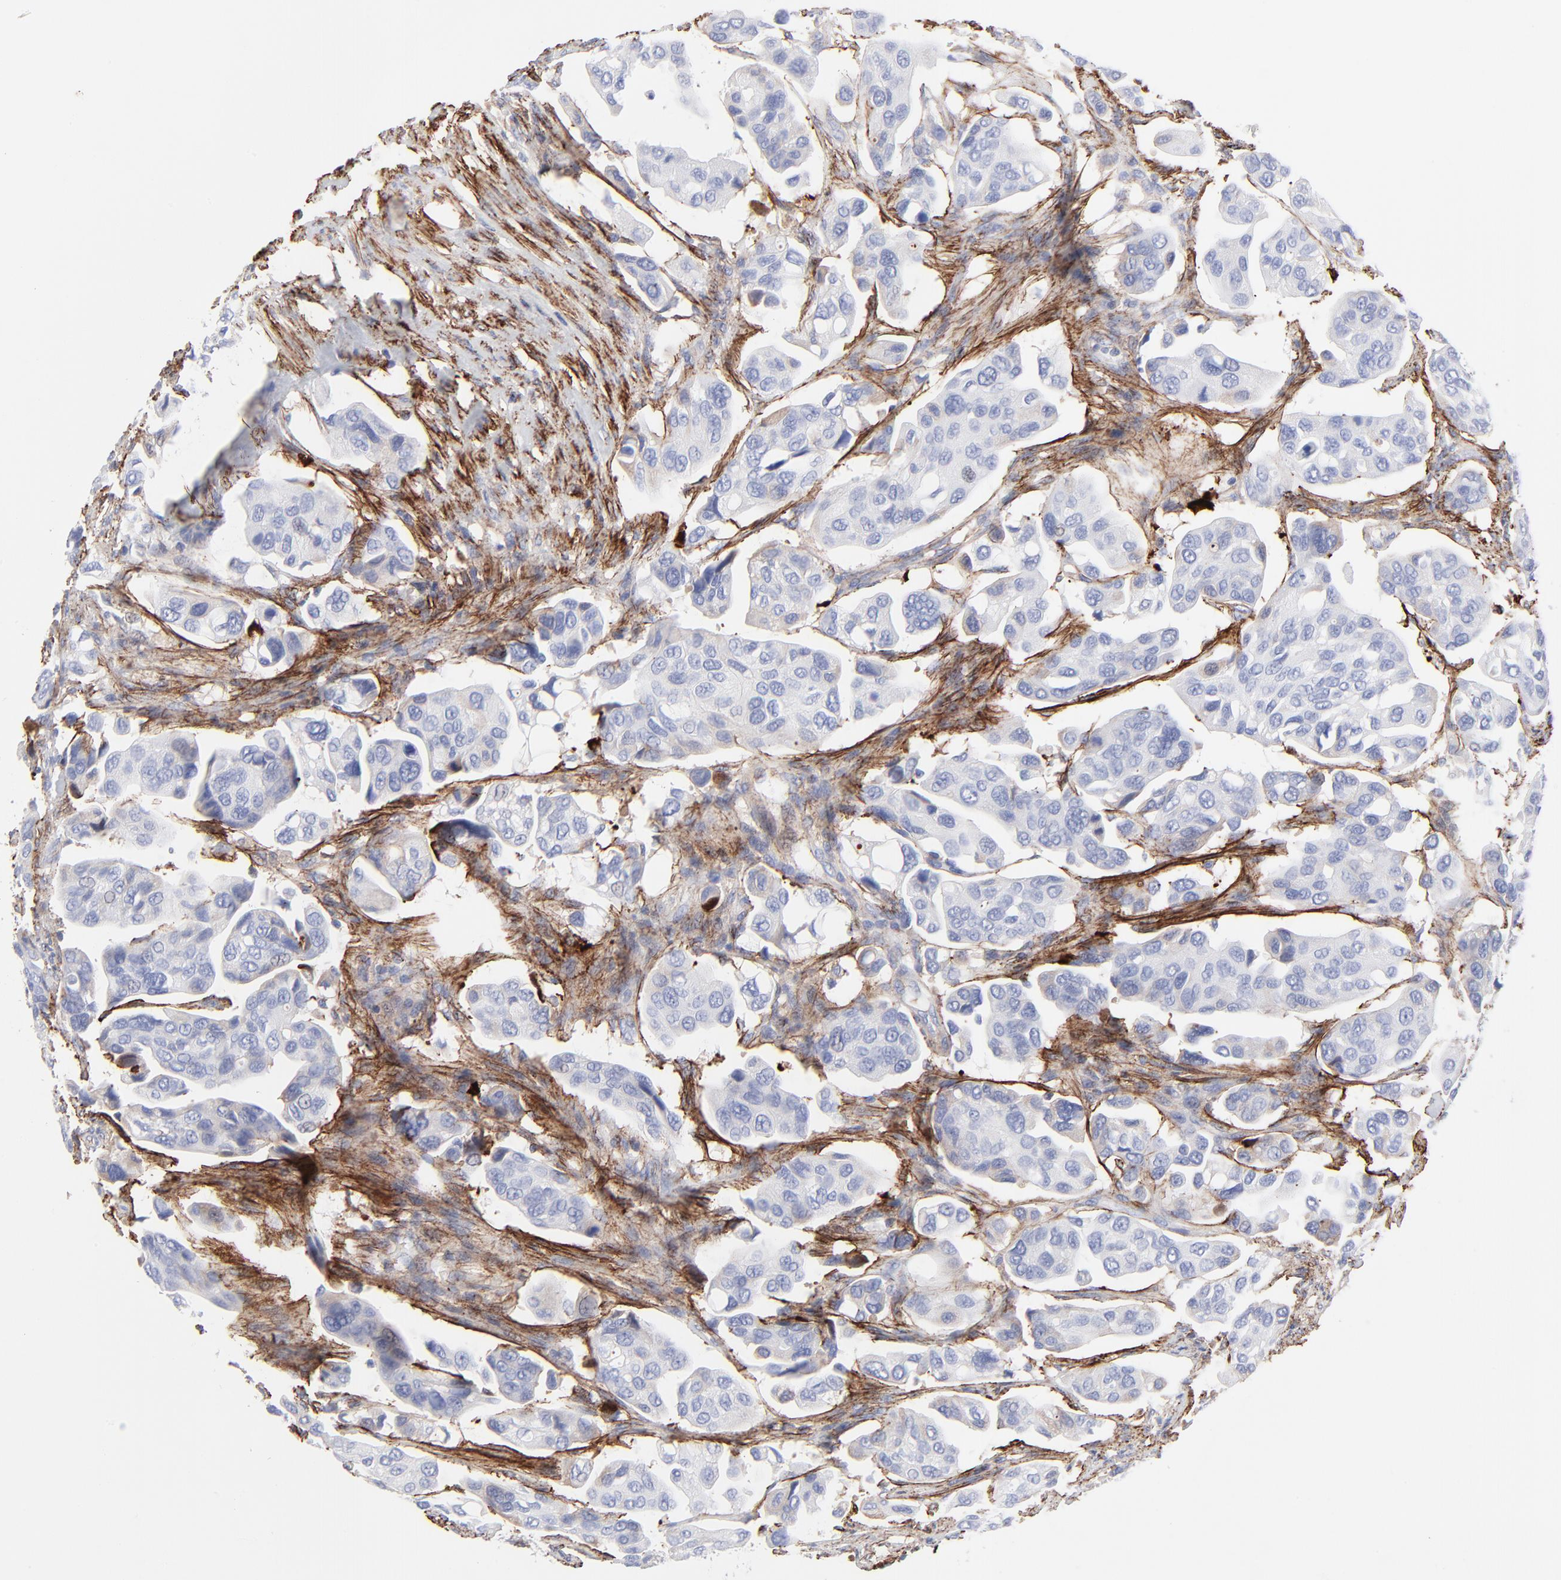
{"staining": {"intensity": "negative", "quantity": "none", "location": "none"}, "tissue": "urothelial cancer", "cell_type": "Tumor cells", "image_type": "cancer", "snomed": [{"axis": "morphology", "description": "Adenocarcinoma, NOS"}, {"axis": "topography", "description": "Urinary bladder"}], "caption": "DAB (3,3'-diaminobenzidine) immunohistochemical staining of adenocarcinoma demonstrates no significant staining in tumor cells. (Immunohistochemistry, brightfield microscopy, high magnification).", "gene": "FBLN2", "patient": {"sex": "male", "age": 61}}